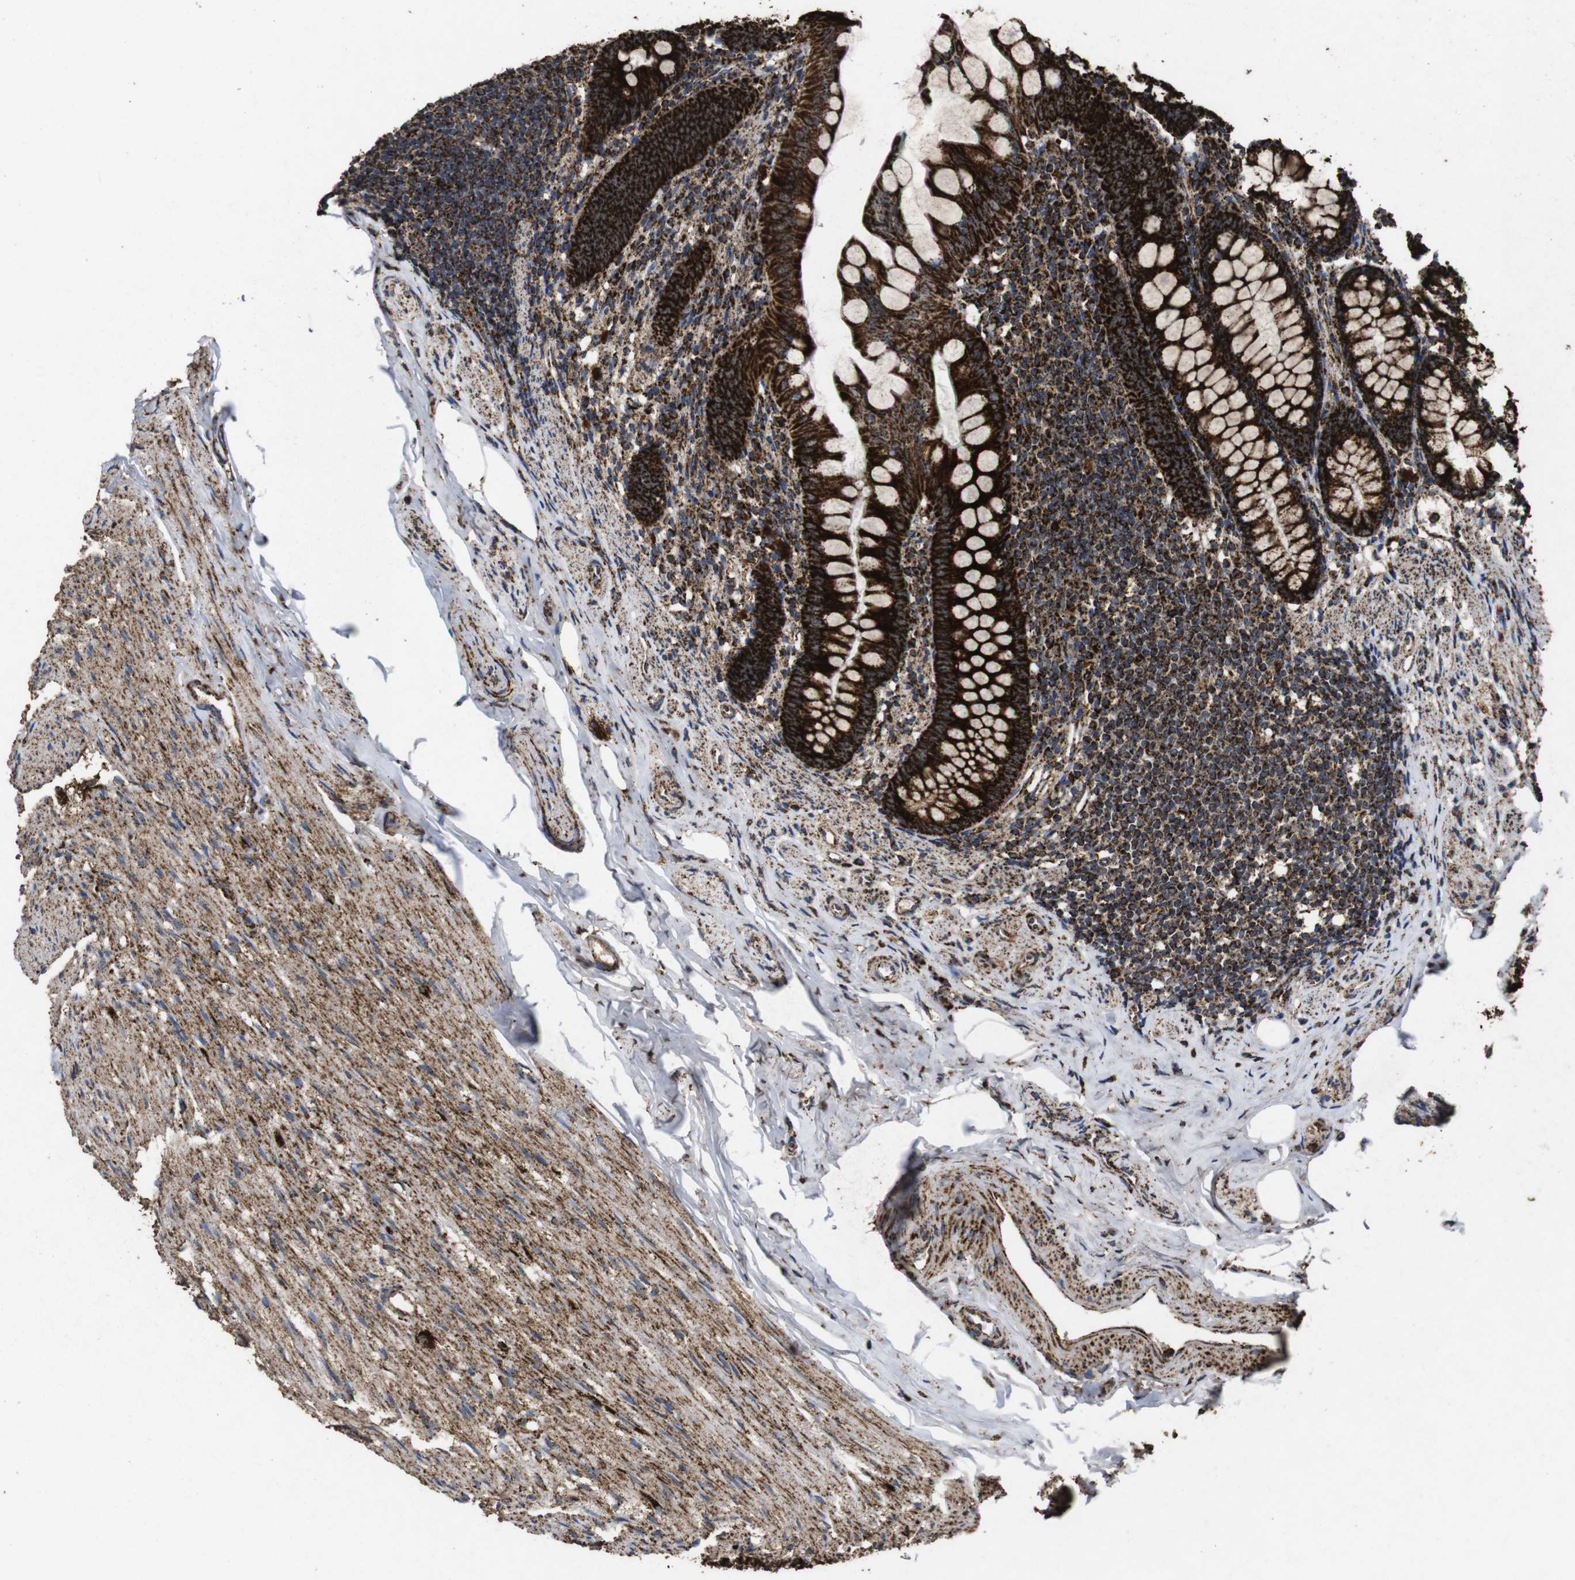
{"staining": {"intensity": "strong", "quantity": ">75%", "location": "cytoplasmic/membranous"}, "tissue": "appendix", "cell_type": "Glandular cells", "image_type": "normal", "snomed": [{"axis": "morphology", "description": "Normal tissue, NOS"}, {"axis": "topography", "description": "Appendix"}], "caption": "This photomicrograph shows IHC staining of normal human appendix, with high strong cytoplasmic/membranous positivity in approximately >75% of glandular cells.", "gene": "ATP5F1A", "patient": {"sex": "female", "age": 77}}